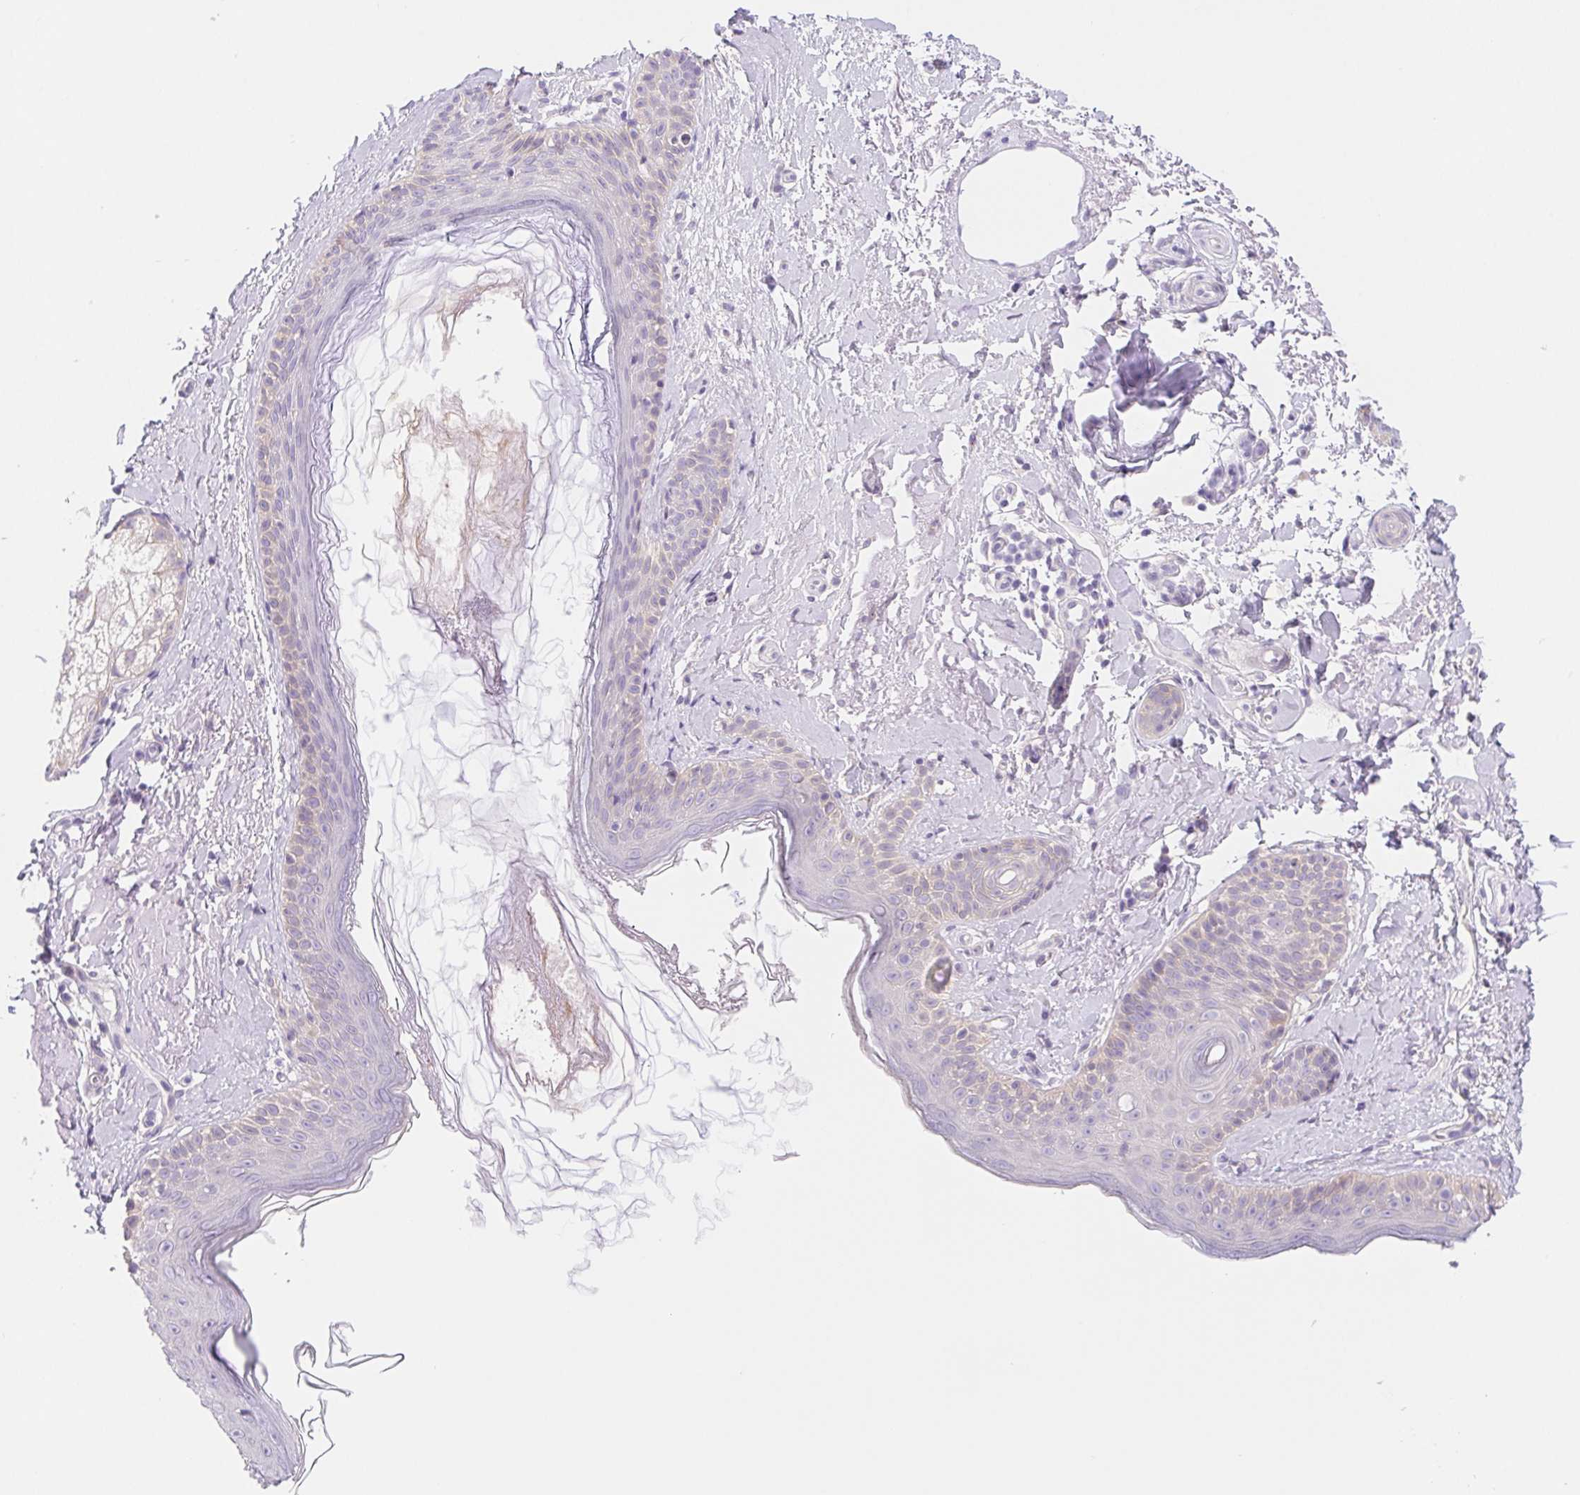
{"staining": {"intensity": "negative", "quantity": "none", "location": "none"}, "tissue": "skin", "cell_type": "Fibroblasts", "image_type": "normal", "snomed": [{"axis": "morphology", "description": "Normal tissue, NOS"}, {"axis": "topography", "description": "Skin"}], "caption": "Skin stained for a protein using immunohistochemistry (IHC) exhibits no positivity fibroblasts.", "gene": "DYNC2LI1", "patient": {"sex": "male", "age": 73}}